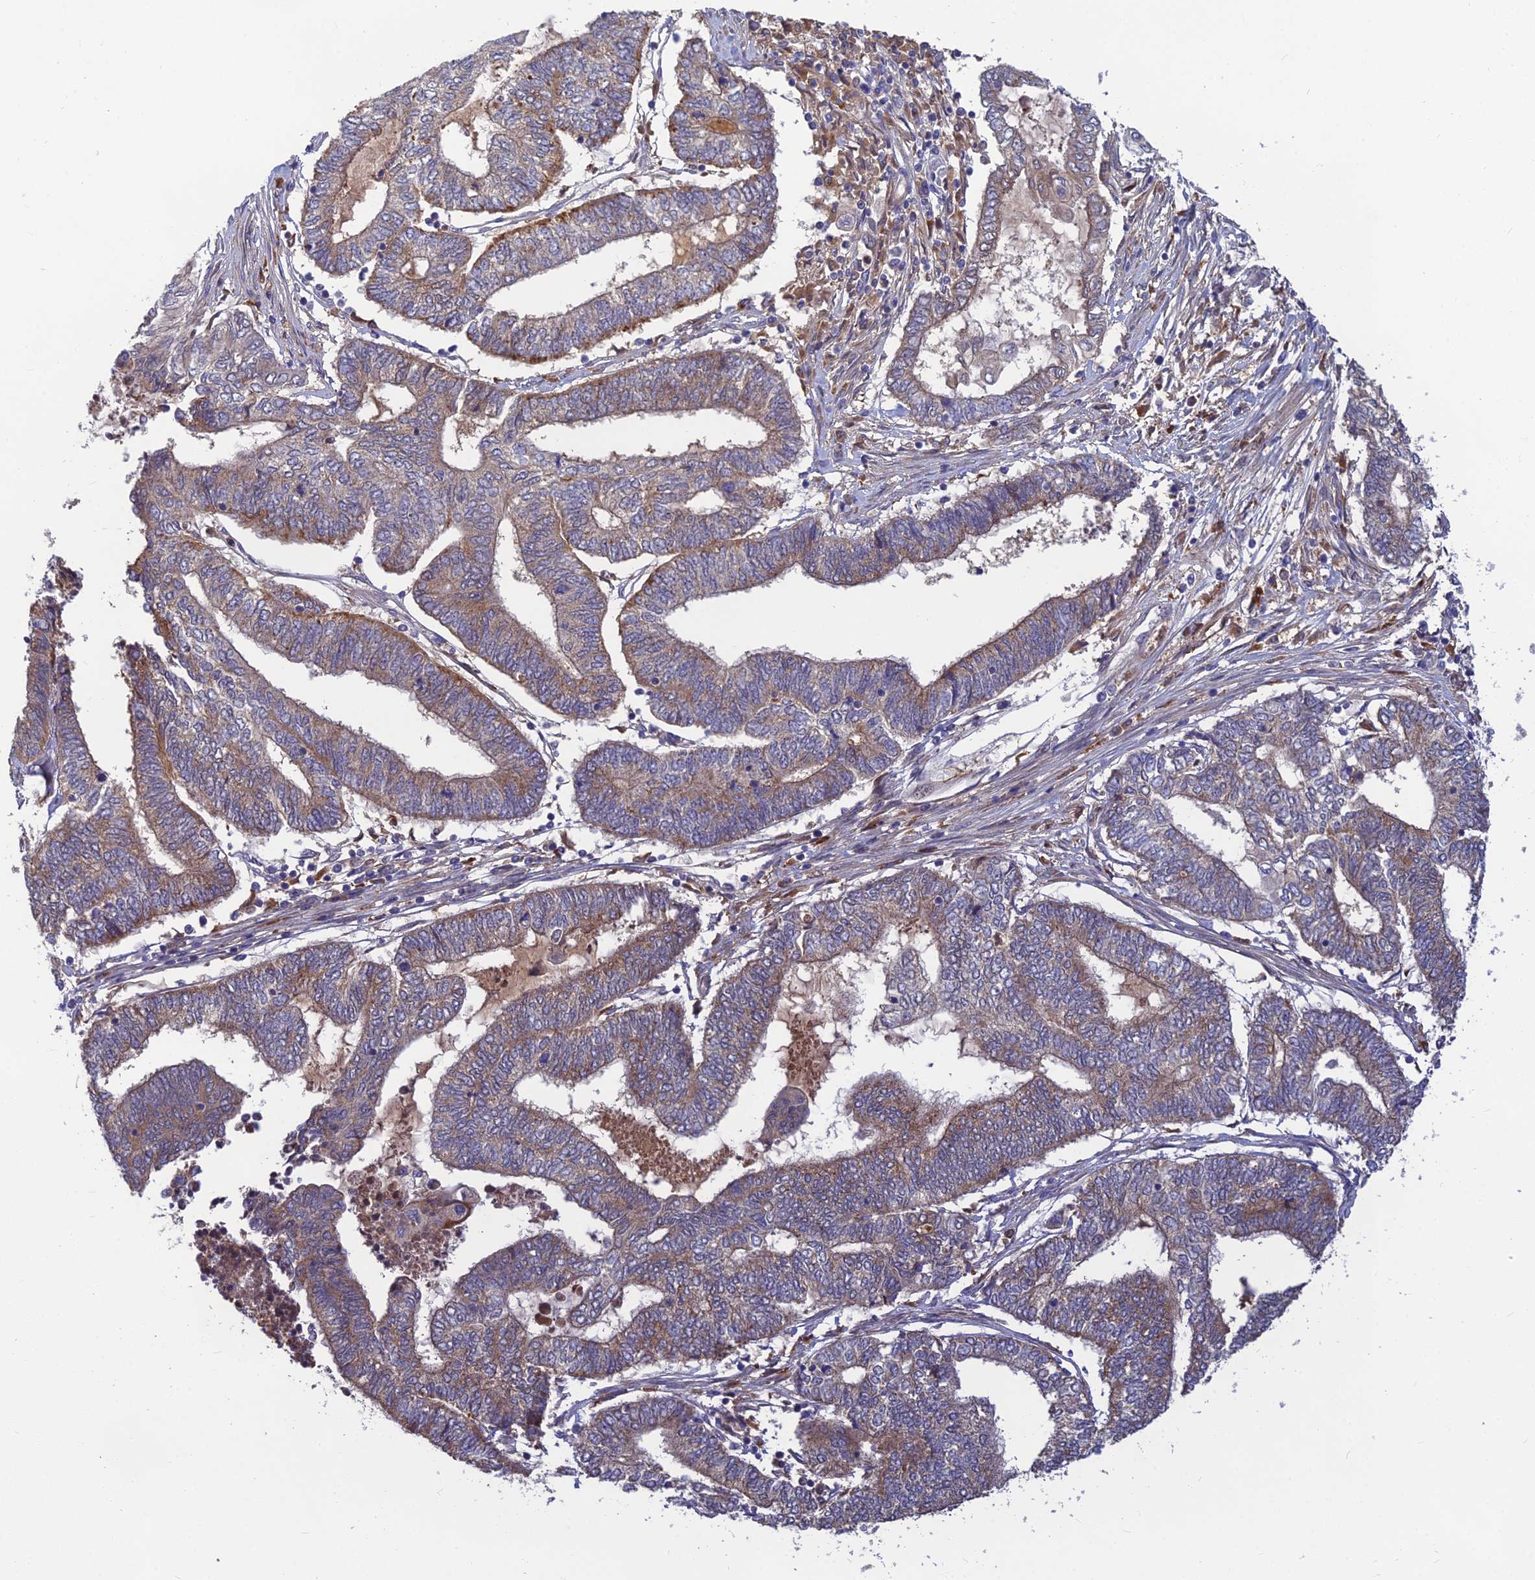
{"staining": {"intensity": "moderate", "quantity": "25%-75%", "location": "cytoplasmic/membranous"}, "tissue": "endometrial cancer", "cell_type": "Tumor cells", "image_type": "cancer", "snomed": [{"axis": "morphology", "description": "Adenocarcinoma, NOS"}, {"axis": "topography", "description": "Uterus"}, {"axis": "topography", "description": "Endometrium"}], "caption": "A micrograph of human endometrial adenocarcinoma stained for a protein displays moderate cytoplasmic/membranous brown staining in tumor cells.", "gene": "FAM151B", "patient": {"sex": "female", "age": 70}}